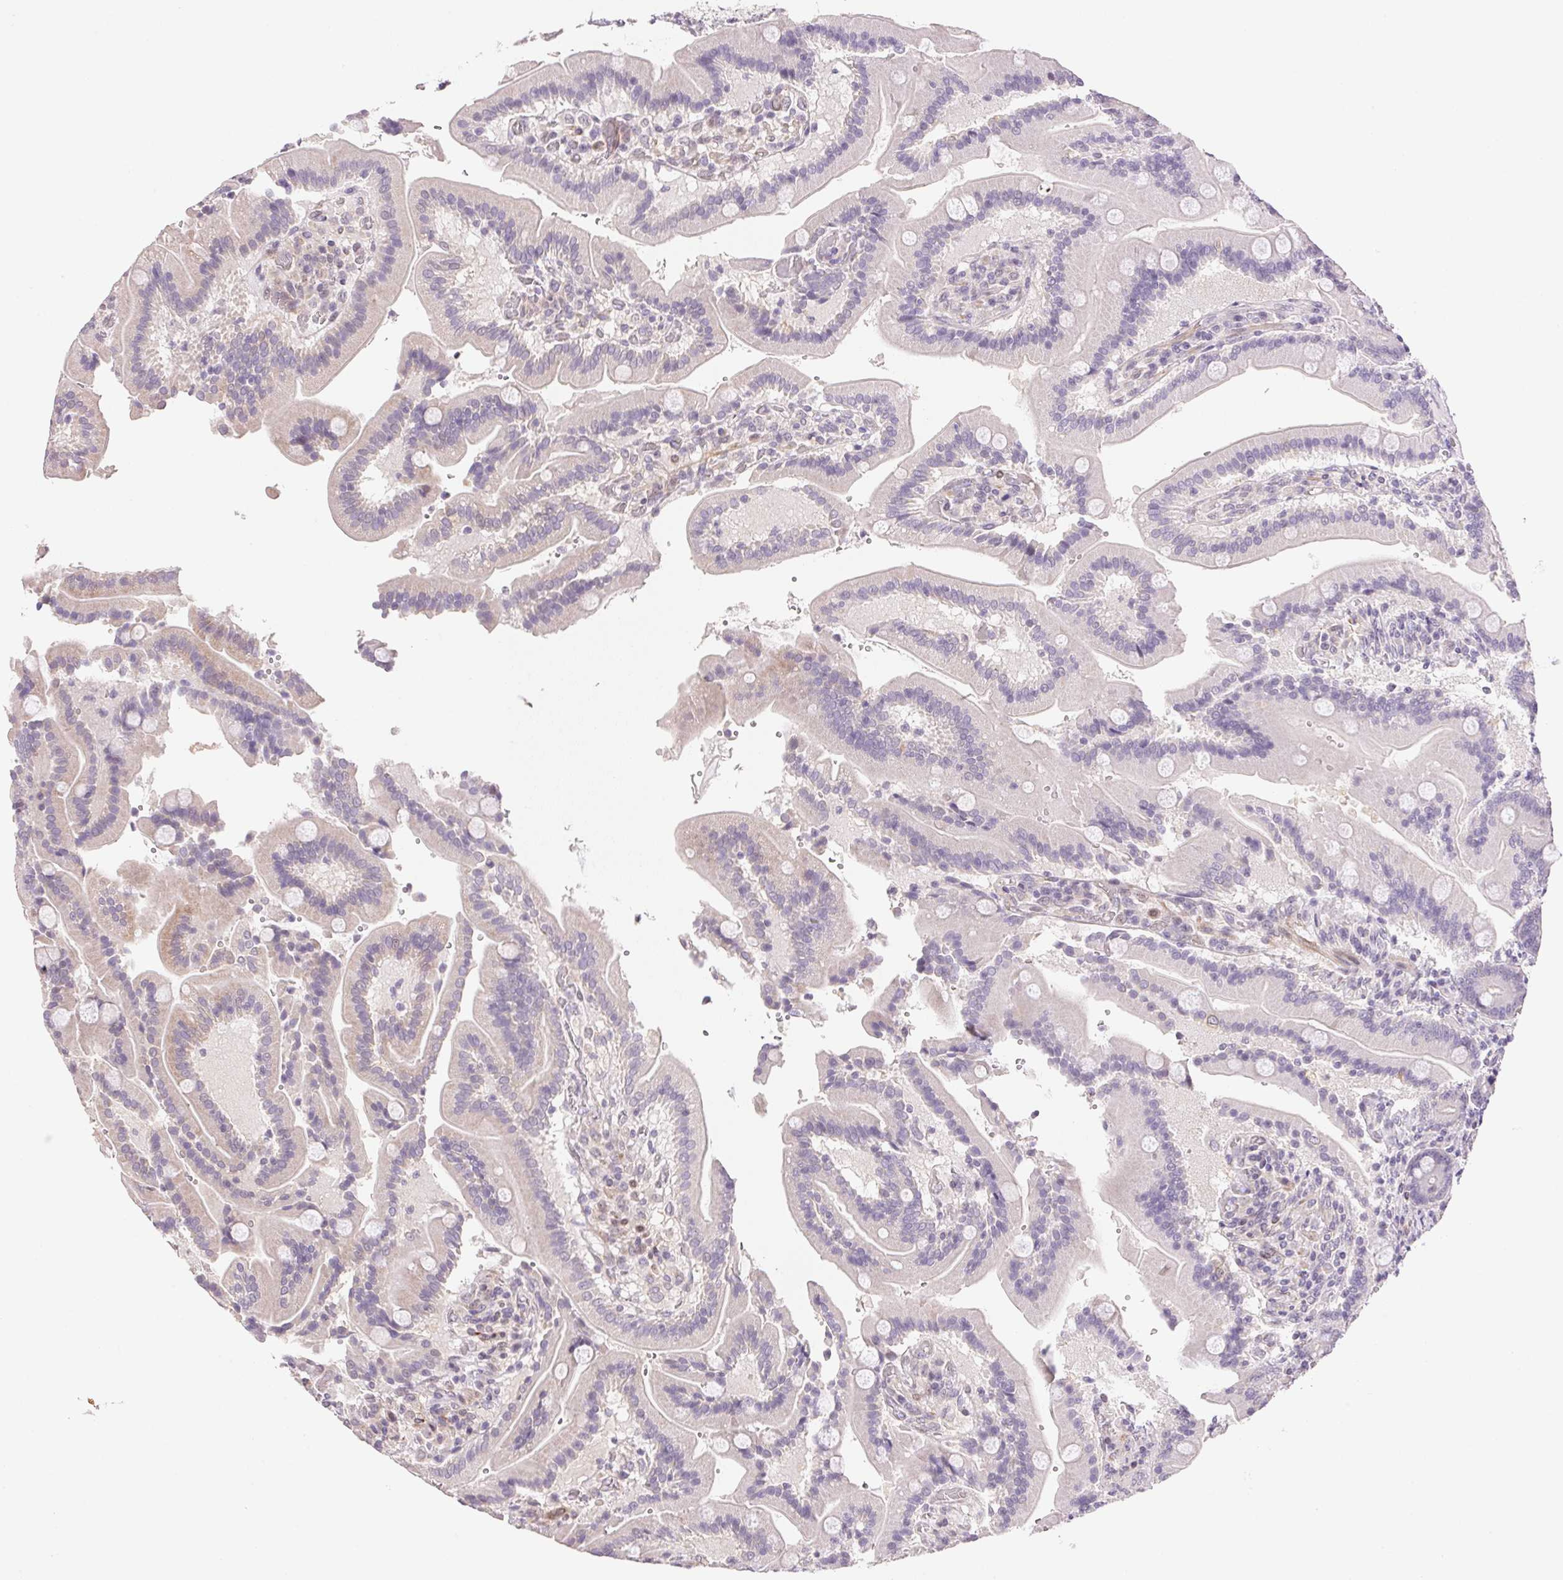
{"staining": {"intensity": "negative", "quantity": "none", "location": "none"}, "tissue": "duodenum", "cell_type": "Glandular cells", "image_type": "normal", "snomed": [{"axis": "morphology", "description": "Normal tissue, NOS"}, {"axis": "topography", "description": "Duodenum"}], "caption": "Immunohistochemistry of unremarkable duodenum demonstrates no expression in glandular cells.", "gene": "GYG2", "patient": {"sex": "female", "age": 62}}